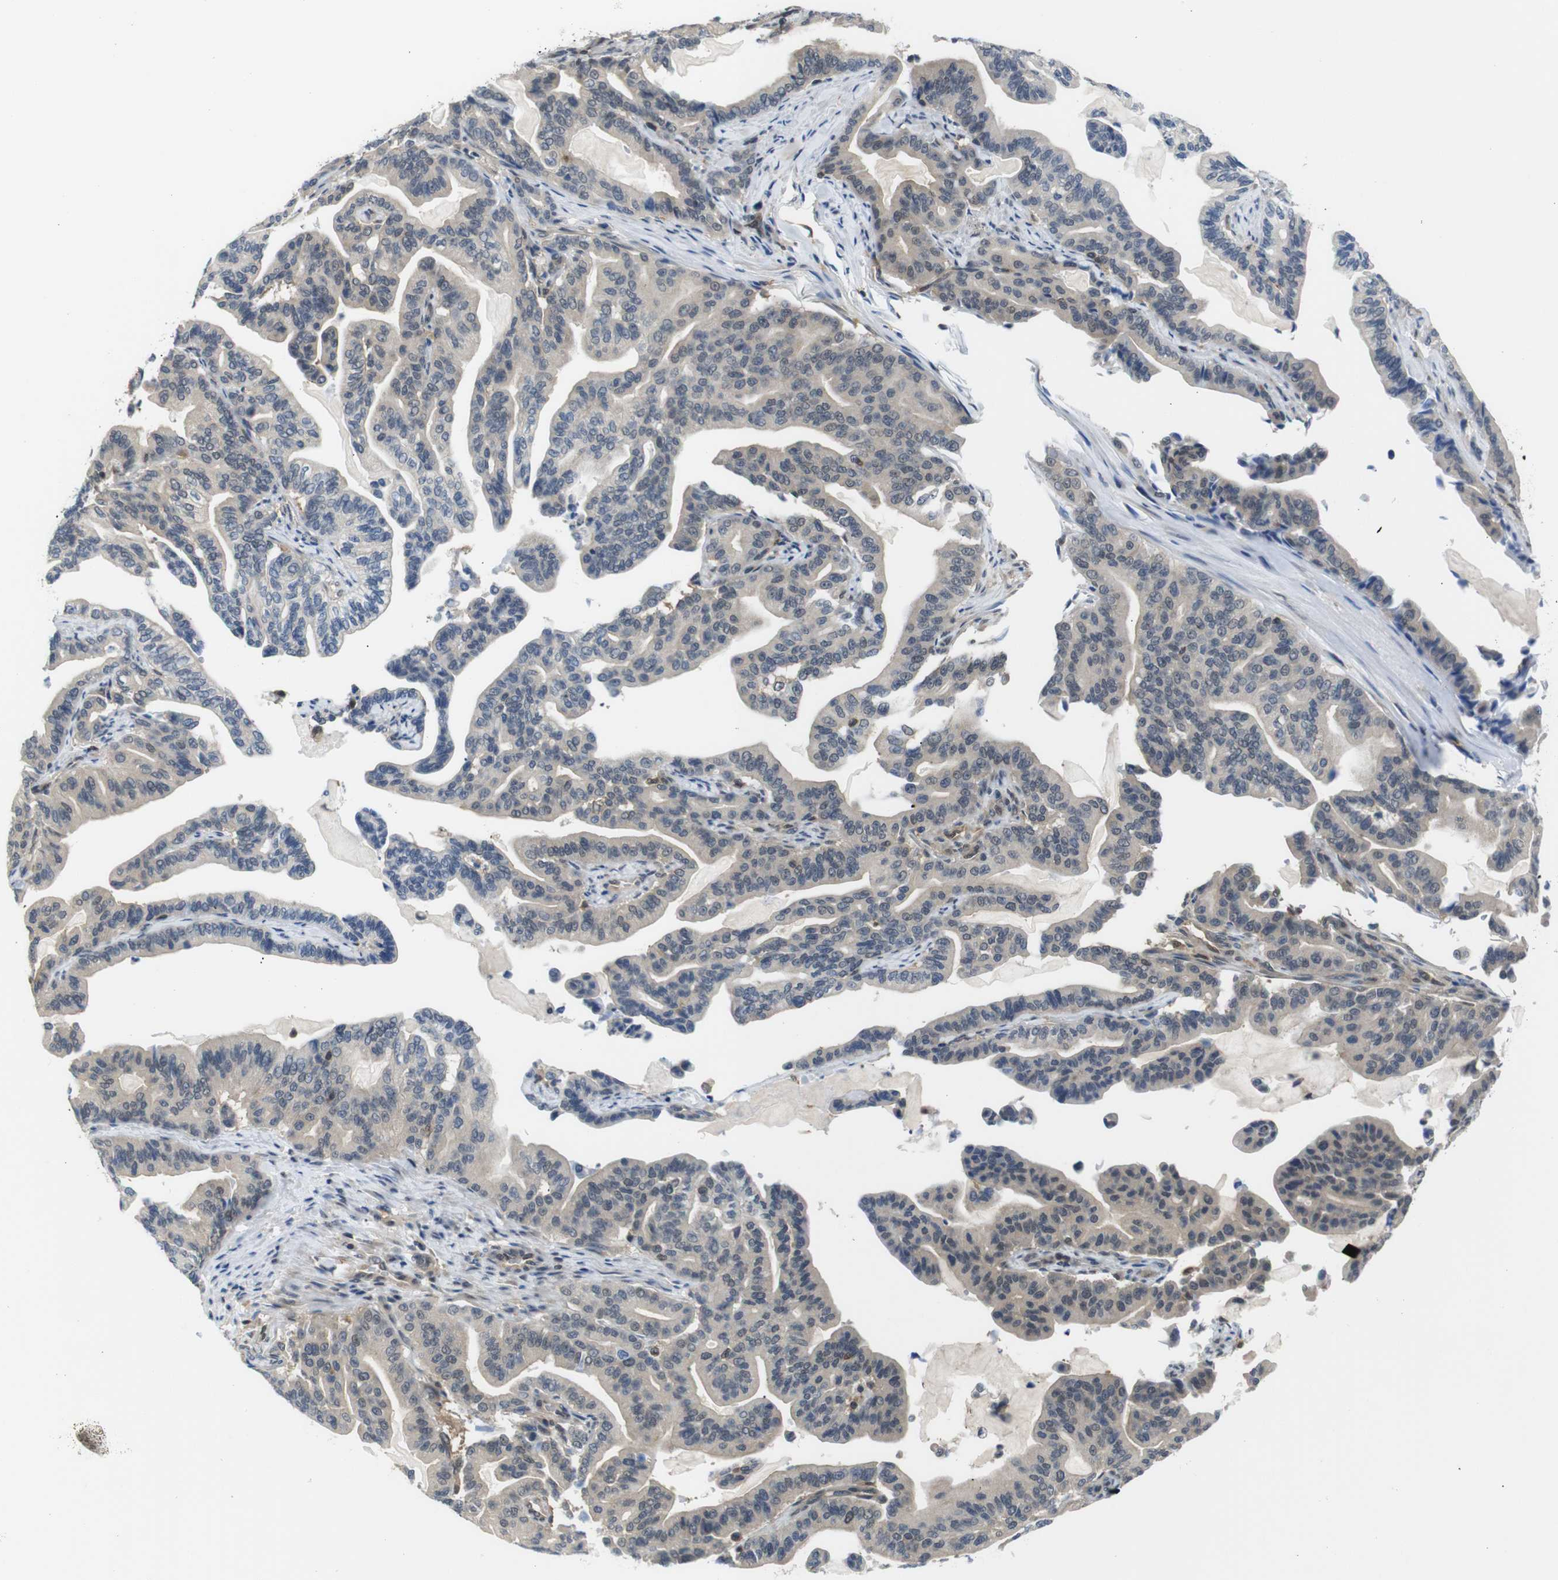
{"staining": {"intensity": "weak", "quantity": "<25%", "location": "cytoplasmic/membranous"}, "tissue": "pancreatic cancer", "cell_type": "Tumor cells", "image_type": "cancer", "snomed": [{"axis": "morphology", "description": "Adenocarcinoma, NOS"}, {"axis": "topography", "description": "Pancreas"}], "caption": "IHC of adenocarcinoma (pancreatic) exhibits no expression in tumor cells.", "gene": "UBXN1", "patient": {"sex": "male", "age": 63}}